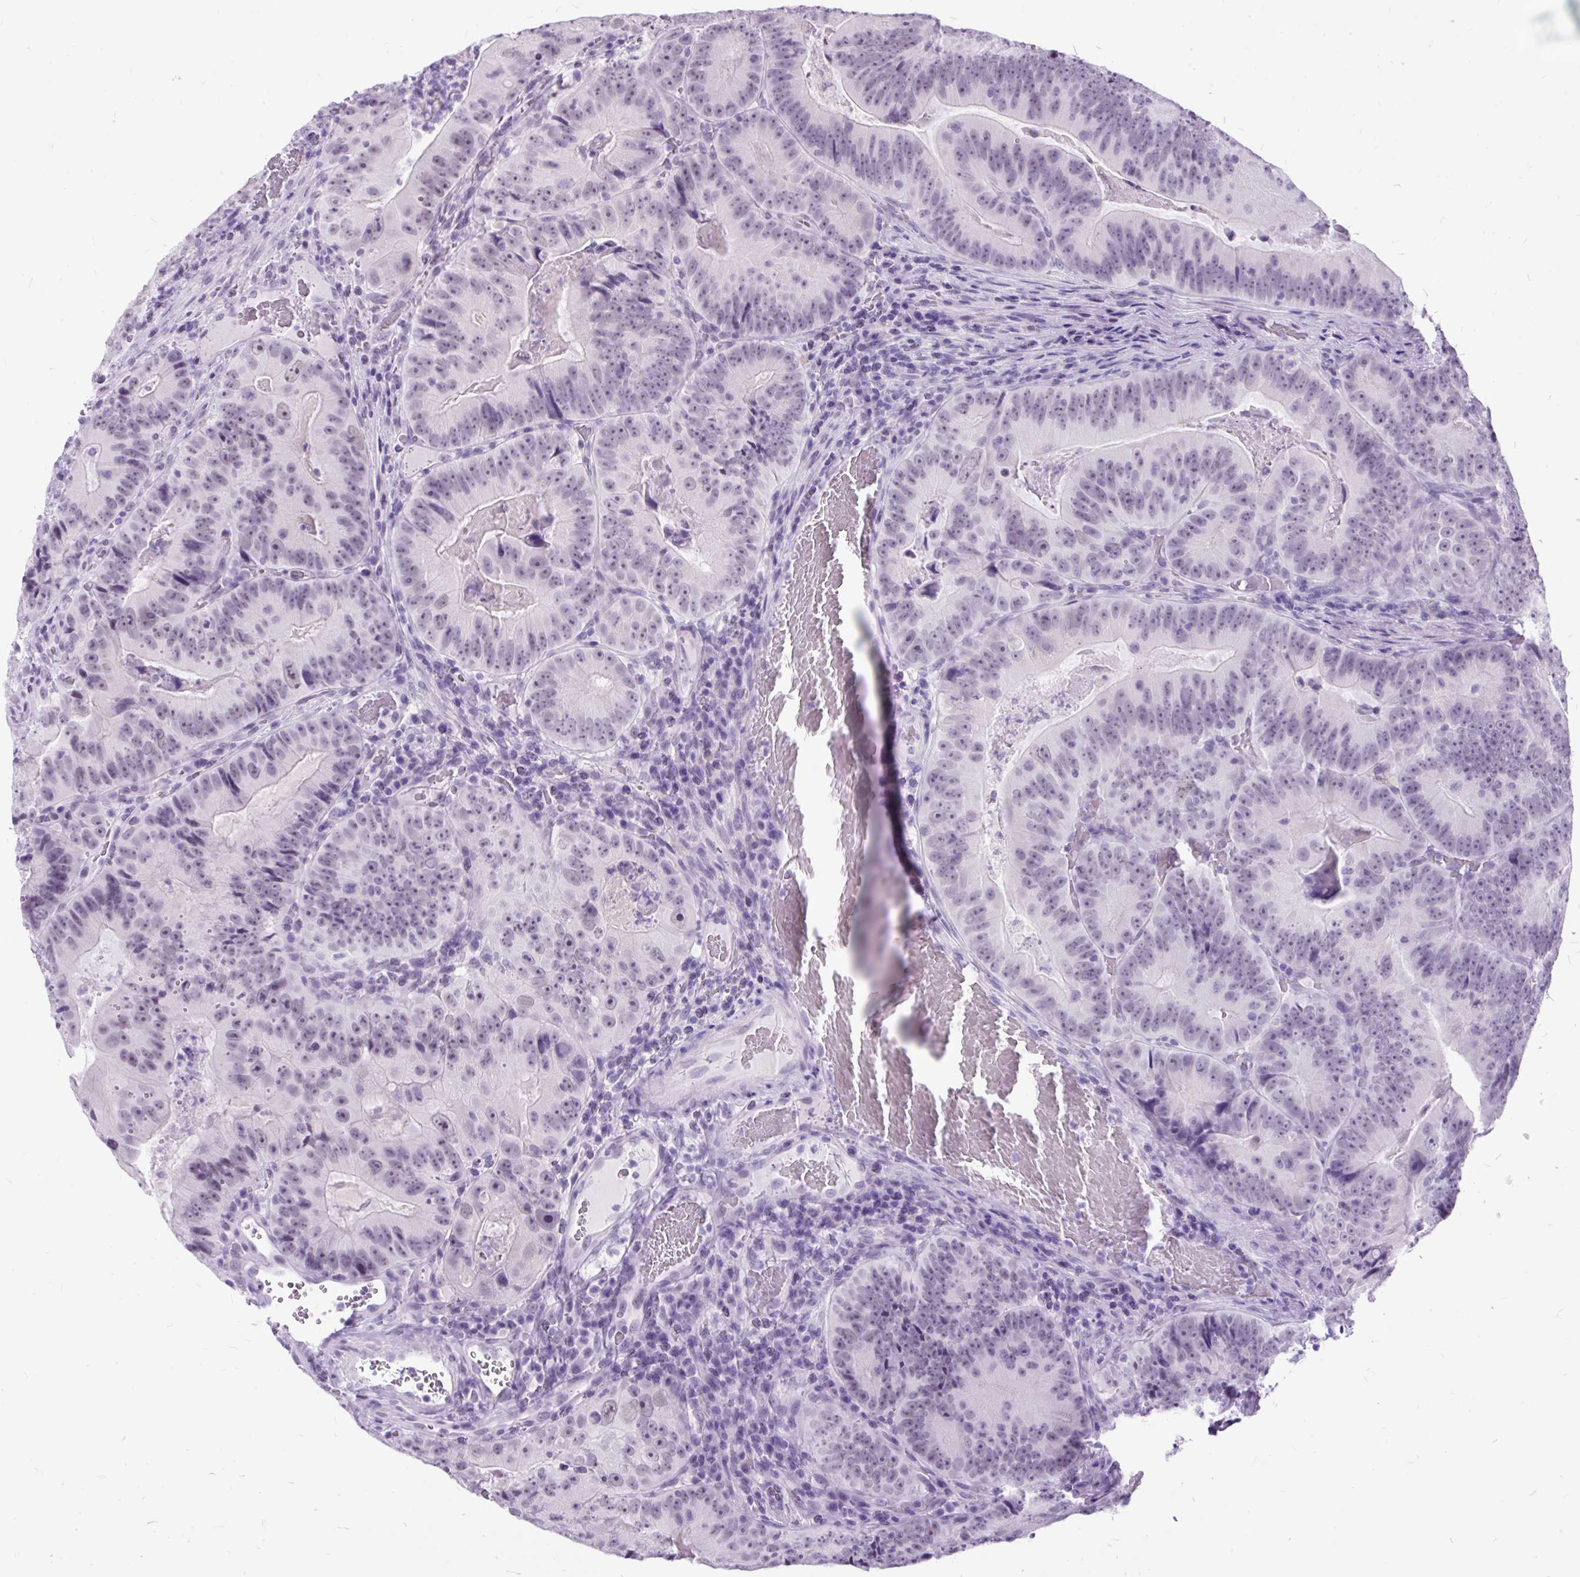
{"staining": {"intensity": "negative", "quantity": "none", "location": "none"}, "tissue": "colorectal cancer", "cell_type": "Tumor cells", "image_type": "cancer", "snomed": [{"axis": "morphology", "description": "Adenocarcinoma, NOS"}, {"axis": "topography", "description": "Colon"}], "caption": "This is an IHC histopathology image of human colorectal adenocarcinoma. There is no staining in tumor cells.", "gene": "SCGB1A1", "patient": {"sex": "female", "age": 86}}